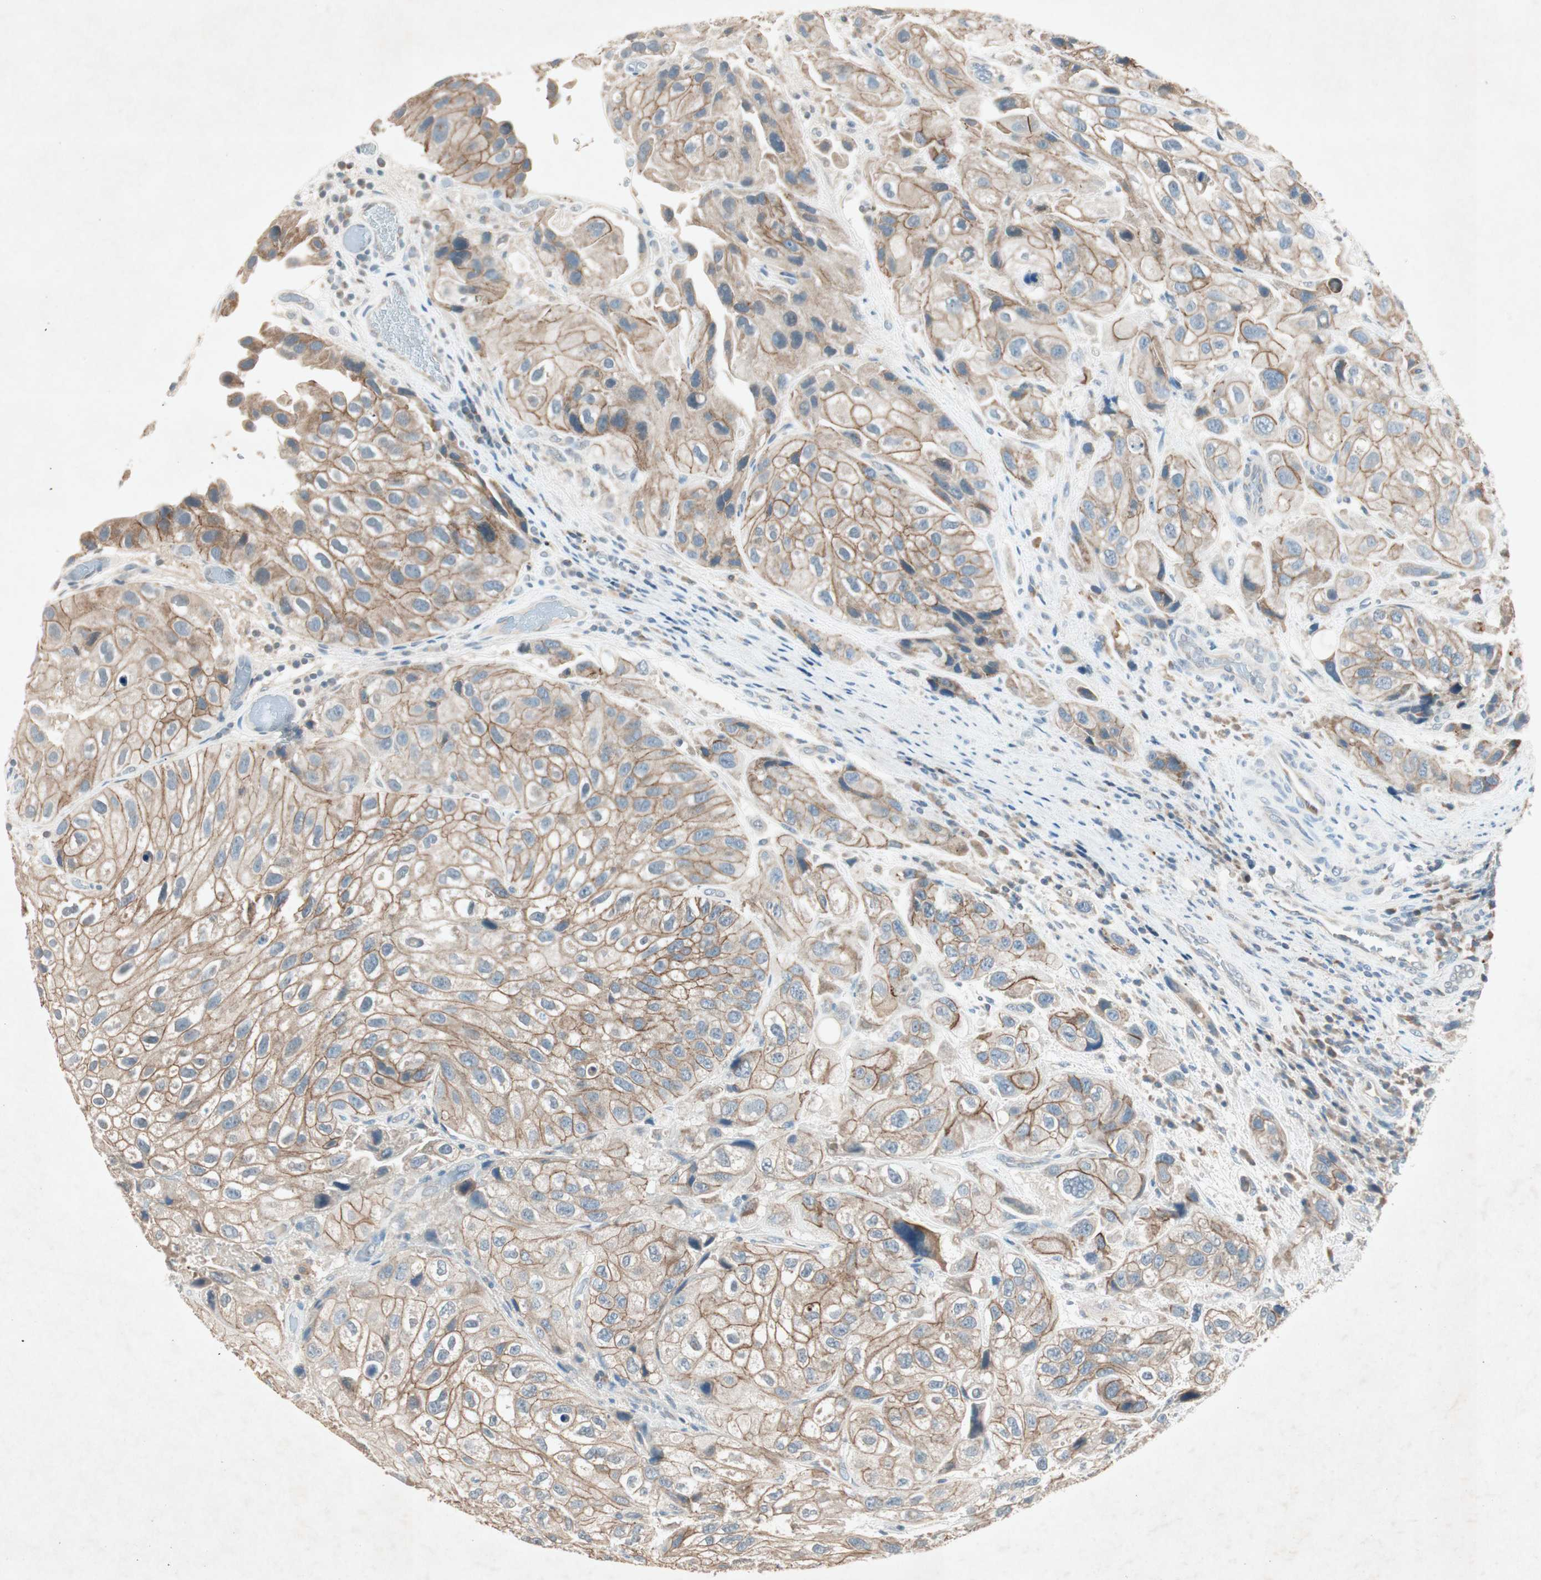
{"staining": {"intensity": "moderate", "quantity": ">75%", "location": "cytoplasmic/membranous"}, "tissue": "urothelial cancer", "cell_type": "Tumor cells", "image_type": "cancer", "snomed": [{"axis": "morphology", "description": "Urothelial carcinoma, High grade"}, {"axis": "topography", "description": "Urinary bladder"}], "caption": "High-magnification brightfield microscopy of high-grade urothelial carcinoma stained with DAB (3,3'-diaminobenzidine) (brown) and counterstained with hematoxylin (blue). tumor cells exhibit moderate cytoplasmic/membranous positivity is appreciated in approximately>75% of cells. The staining was performed using DAB, with brown indicating positive protein expression. Nuclei are stained blue with hematoxylin.", "gene": "NKAIN1", "patient": {"sex": "female", "age": 64}}